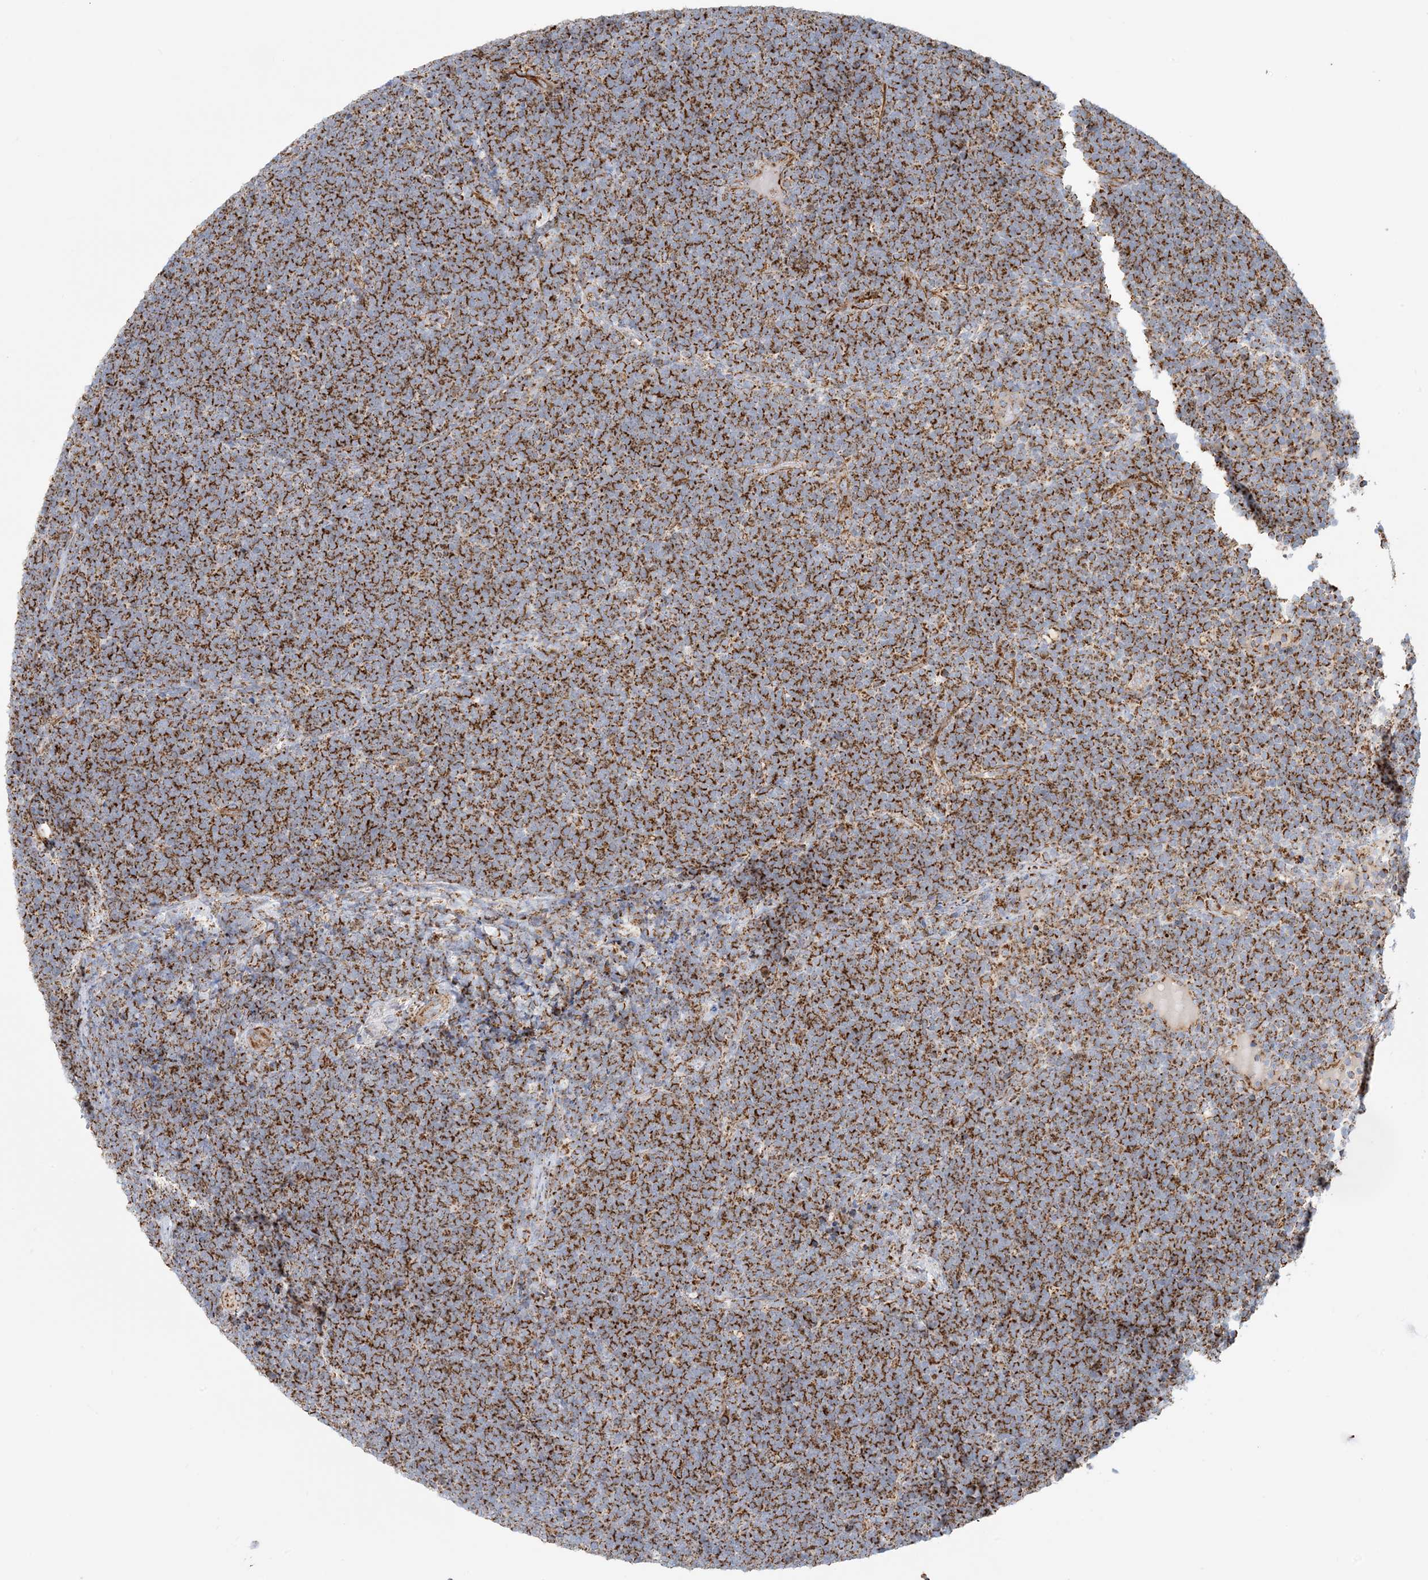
{"staining": {"intensity": "moderate", "quantity": ">75%", "location": "cytoplasmic/membranous"}, "tissue": "lymphoma", "cell_type": "Tumor cells", "image_type": "cancer", "snomed": [{"axis": "morphology", "description": "Malignant lymphoma, non-Hodgkin's type, High grade"}, {"axis": "topography", "description": "Lymph node"}], "caption": "A brown stain labels moderate cytoplasmic/membranous positivity of a protein in malignant lymphoma, non-Hodgkin's type (high-grade) tumor cells.", "gene": "COA3", "patient": {"sex": "male", "age": 13}}